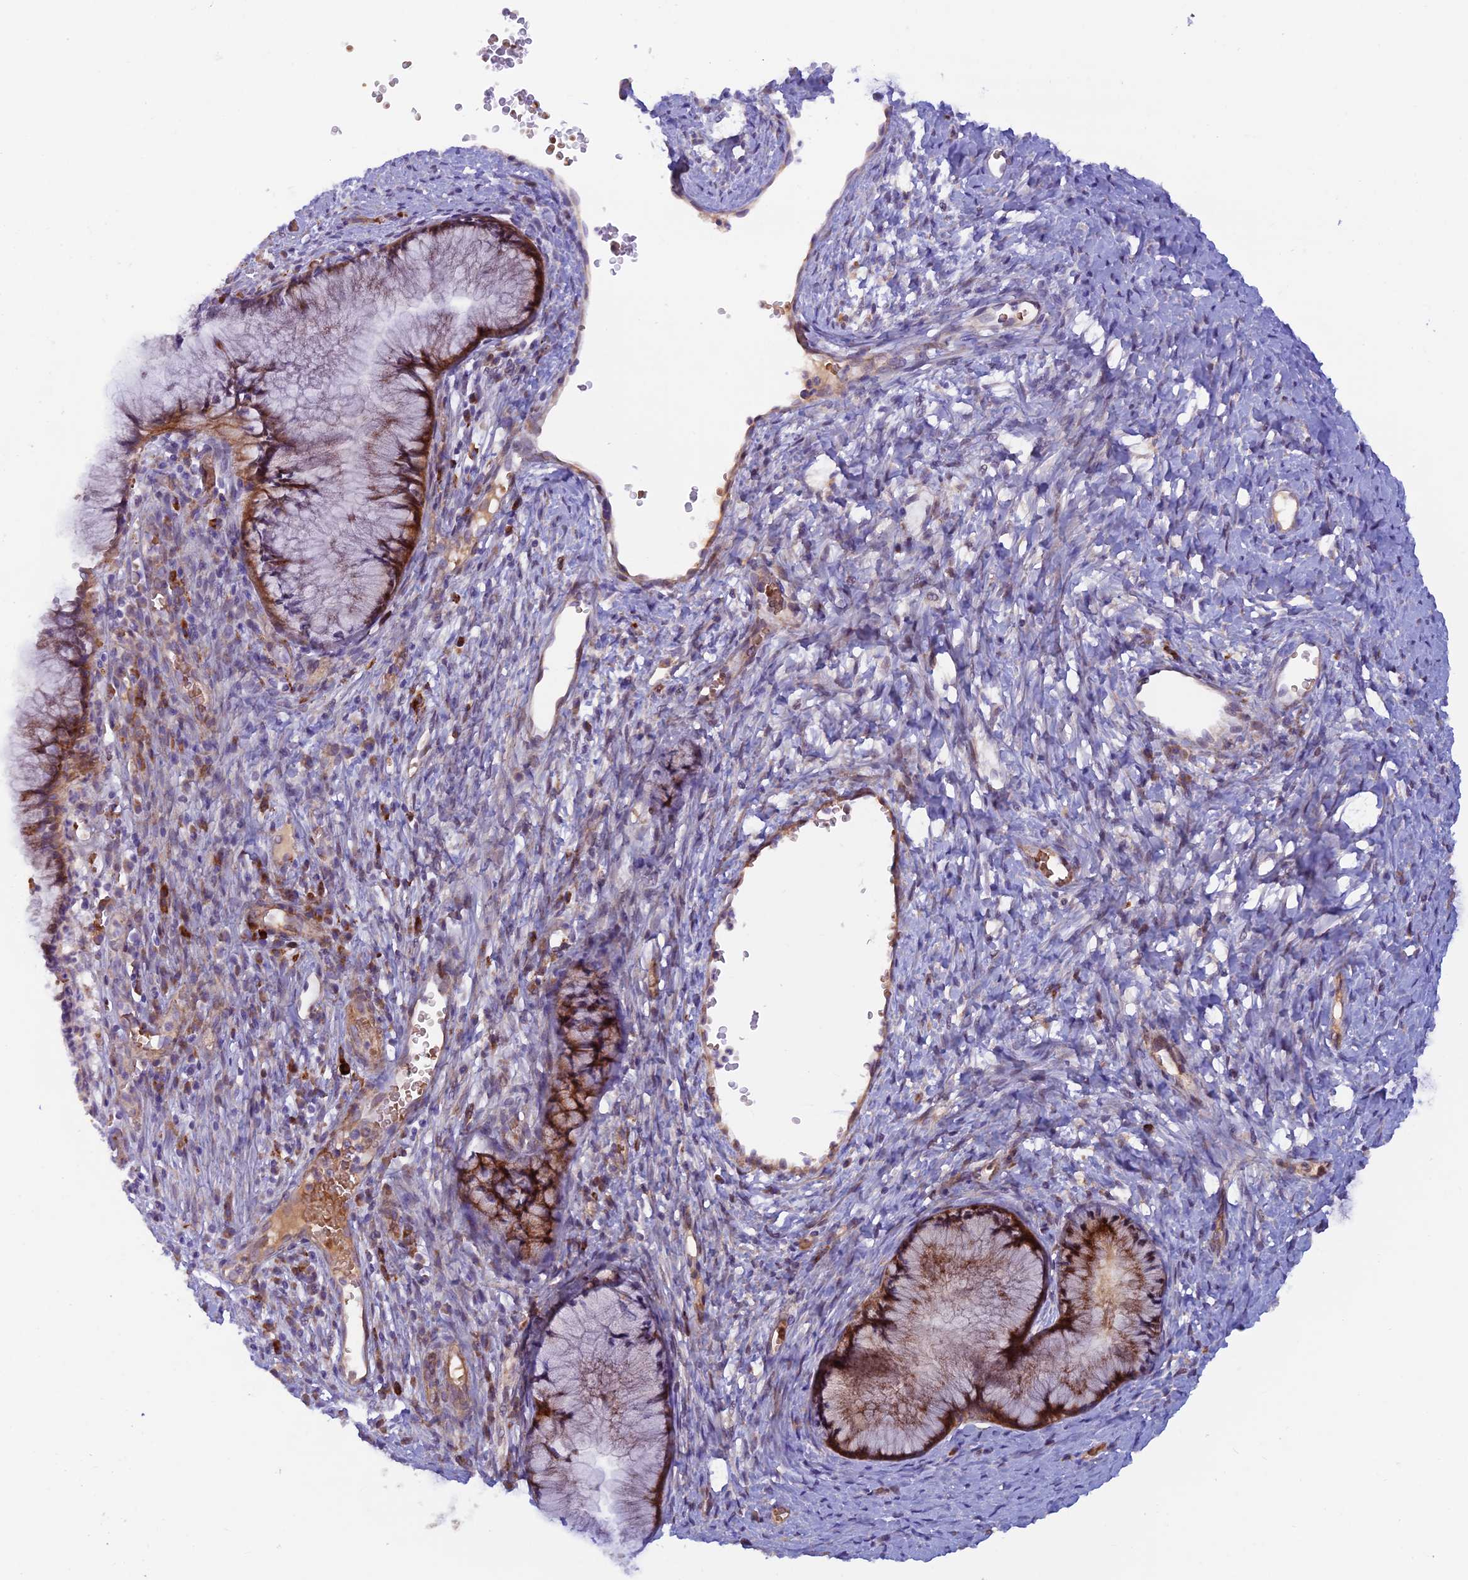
{"staining": {"intensity": "moderate", "quantity": ">75%", "location": "cytoplasmic/membranous"}, "tissue": "cervix", "cell_type": "Glandular cells", "image_type": "normal", "snomed": [{"axis": "morphology", "description": "Normal tissue, NOS"}, {"axis": "topography", "description": "Cervix"}], "caption": "Moderate cytoplasmic/membranous protein positivity is present in approximately >75% of glandular cells in cervix. (Brightfield microscopy of DAB IHC at high magnification).", "gene": "GMCL1", "patient": {"sex": "female", "age": 42}}